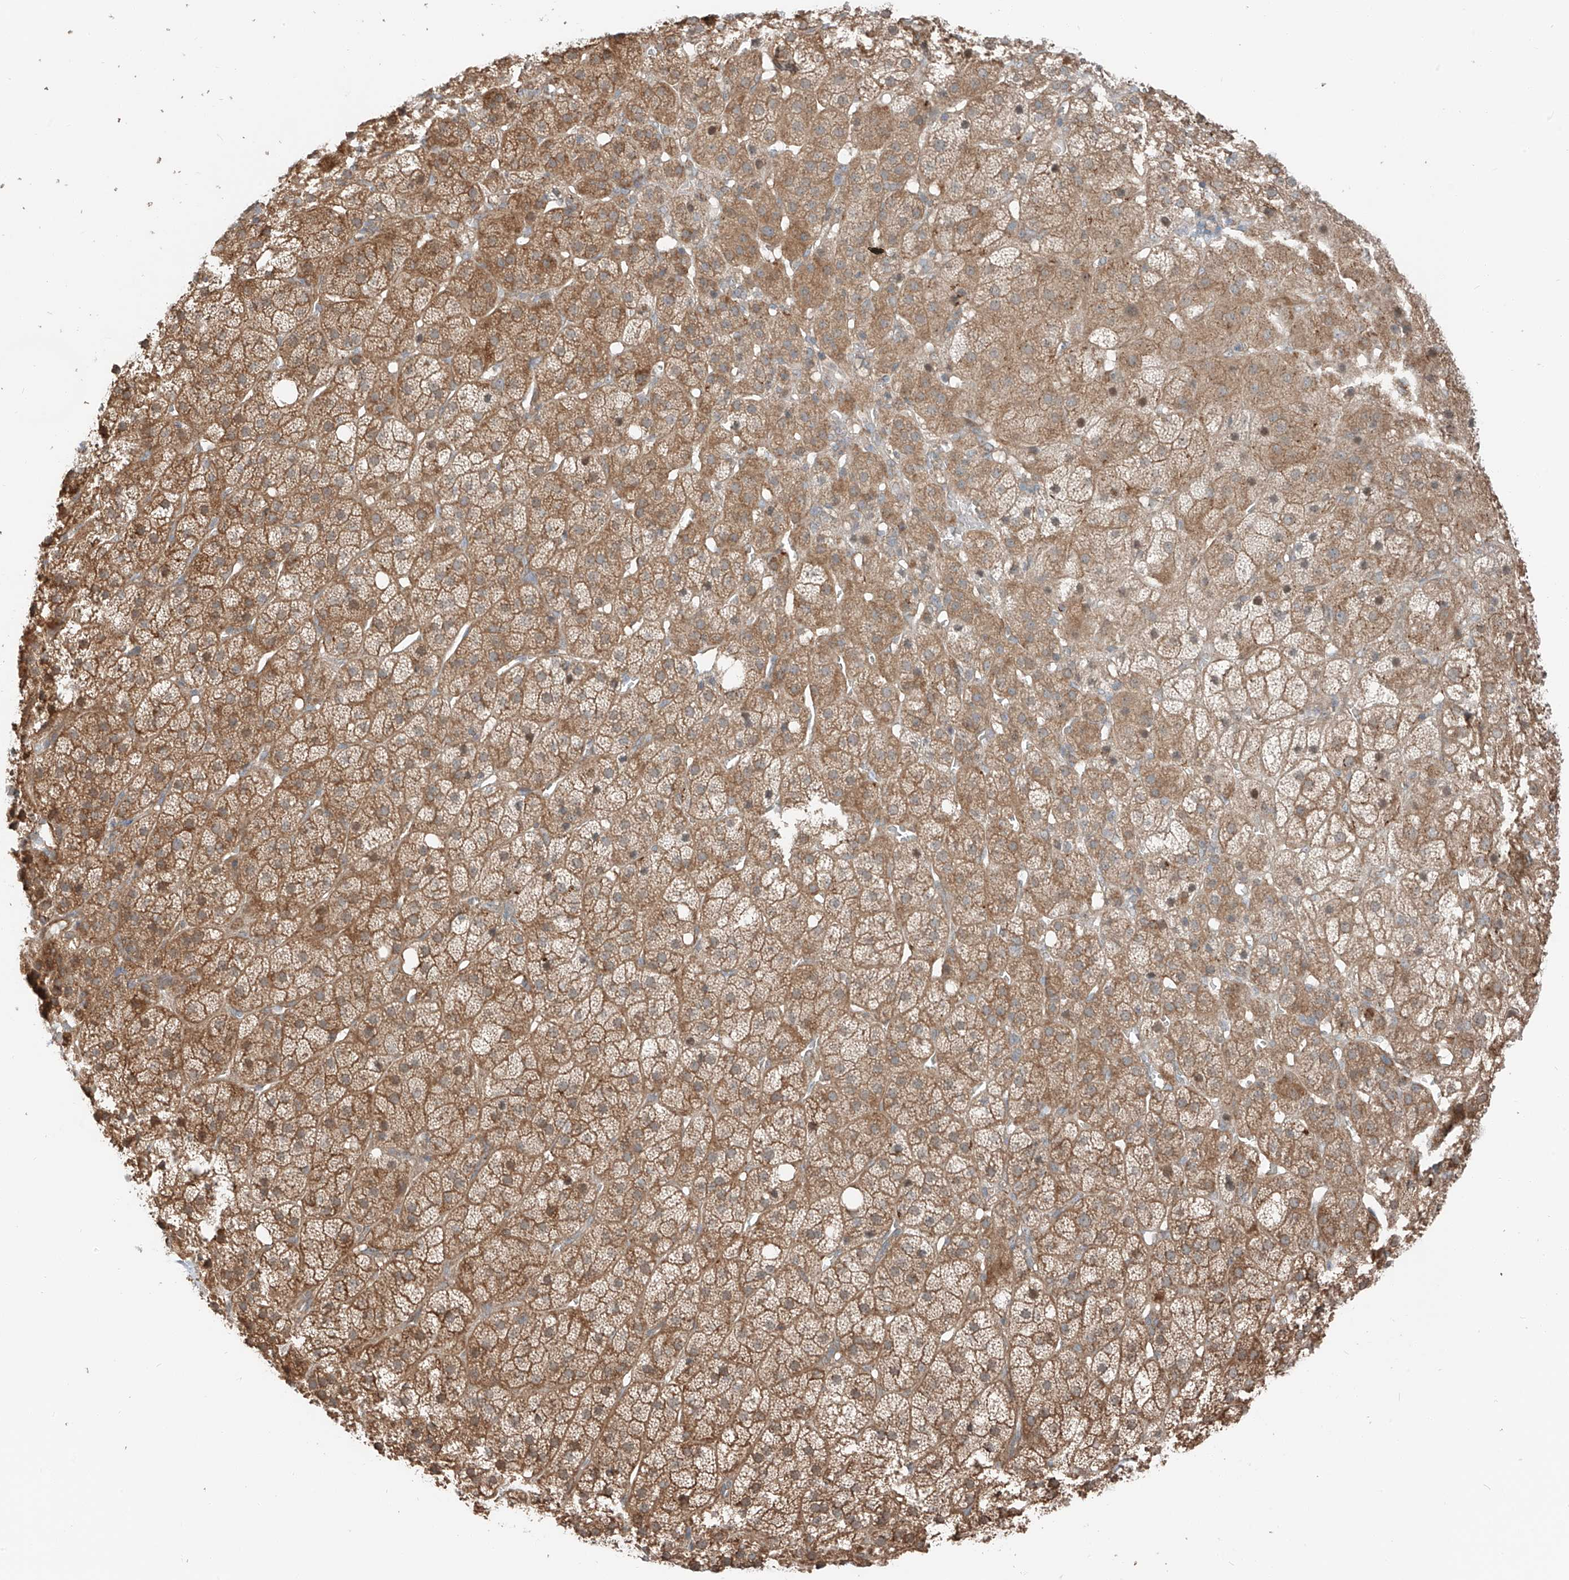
{"staining": {"intensity": "moderate", "quantity": ">75%", "location": "cytoplasmic/membranous"}, "tissue": "adrenal gland", "cell_type": "Glandular cells", "image_type": "normal", "snomed": [{"axis": "morphology", "description": "Normal tissue, NOS"}, {"axis": "topography", "description": "Adrenal gland"}], "caption": "Adrenal gland stained with a brown dye reveals moderate cytoplasmic/membranous positive positivity in approximately >75% of glandular cells.", "gene": "CEP162", "patient": {"sex": "female", "age": 57}}